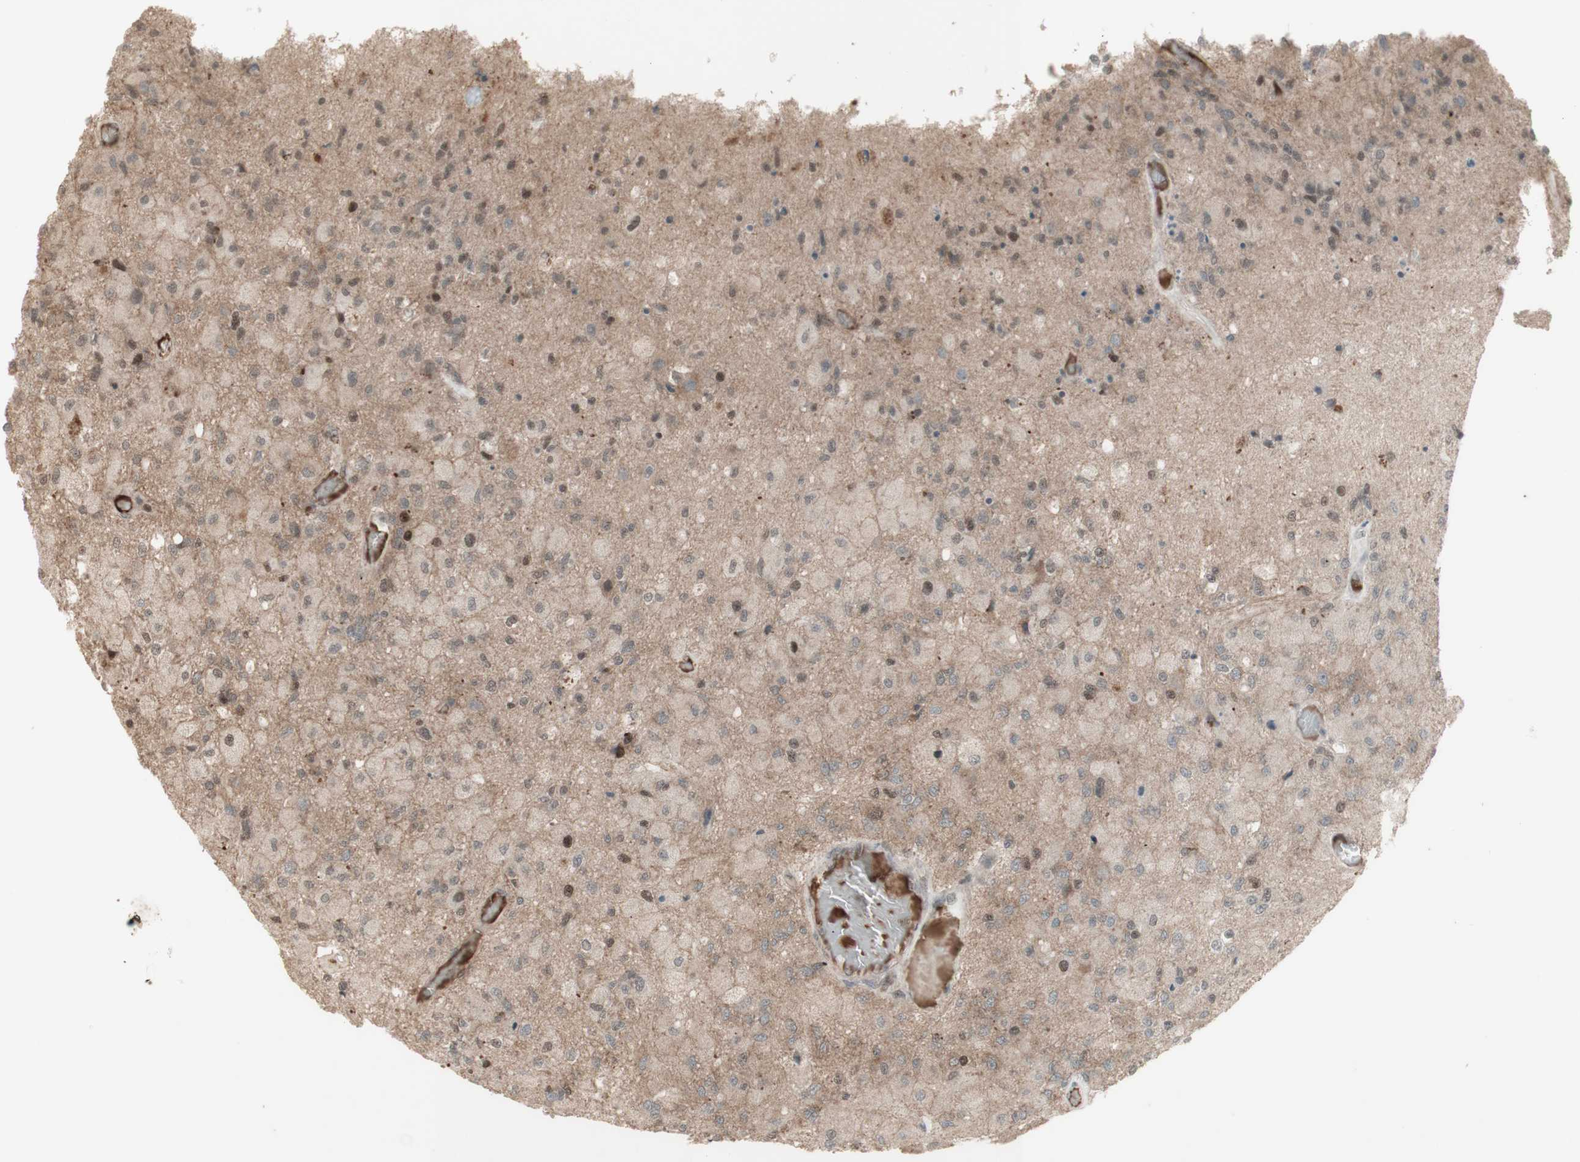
{"staining": {"intensity": "negative", "quantity": "none", "location": "none"}, "tissue": "glioma", "cell_type": "Tumor cells", "image_type": "cancer", "snomed": [{"axis": "morphology", "description": "Normal tissue, NOS"}, {"axis": "morphology", "description": "Glioma, malignant, High grade"}, {"axis": "topography", "description": "Cerebral cortex"}], "caption": "A histopathology image of human malignant glioma (high-grade) is negative for staining in tumor cells.", "gene": "MSH6", "patient": {"sex": "male", "age": 77}}